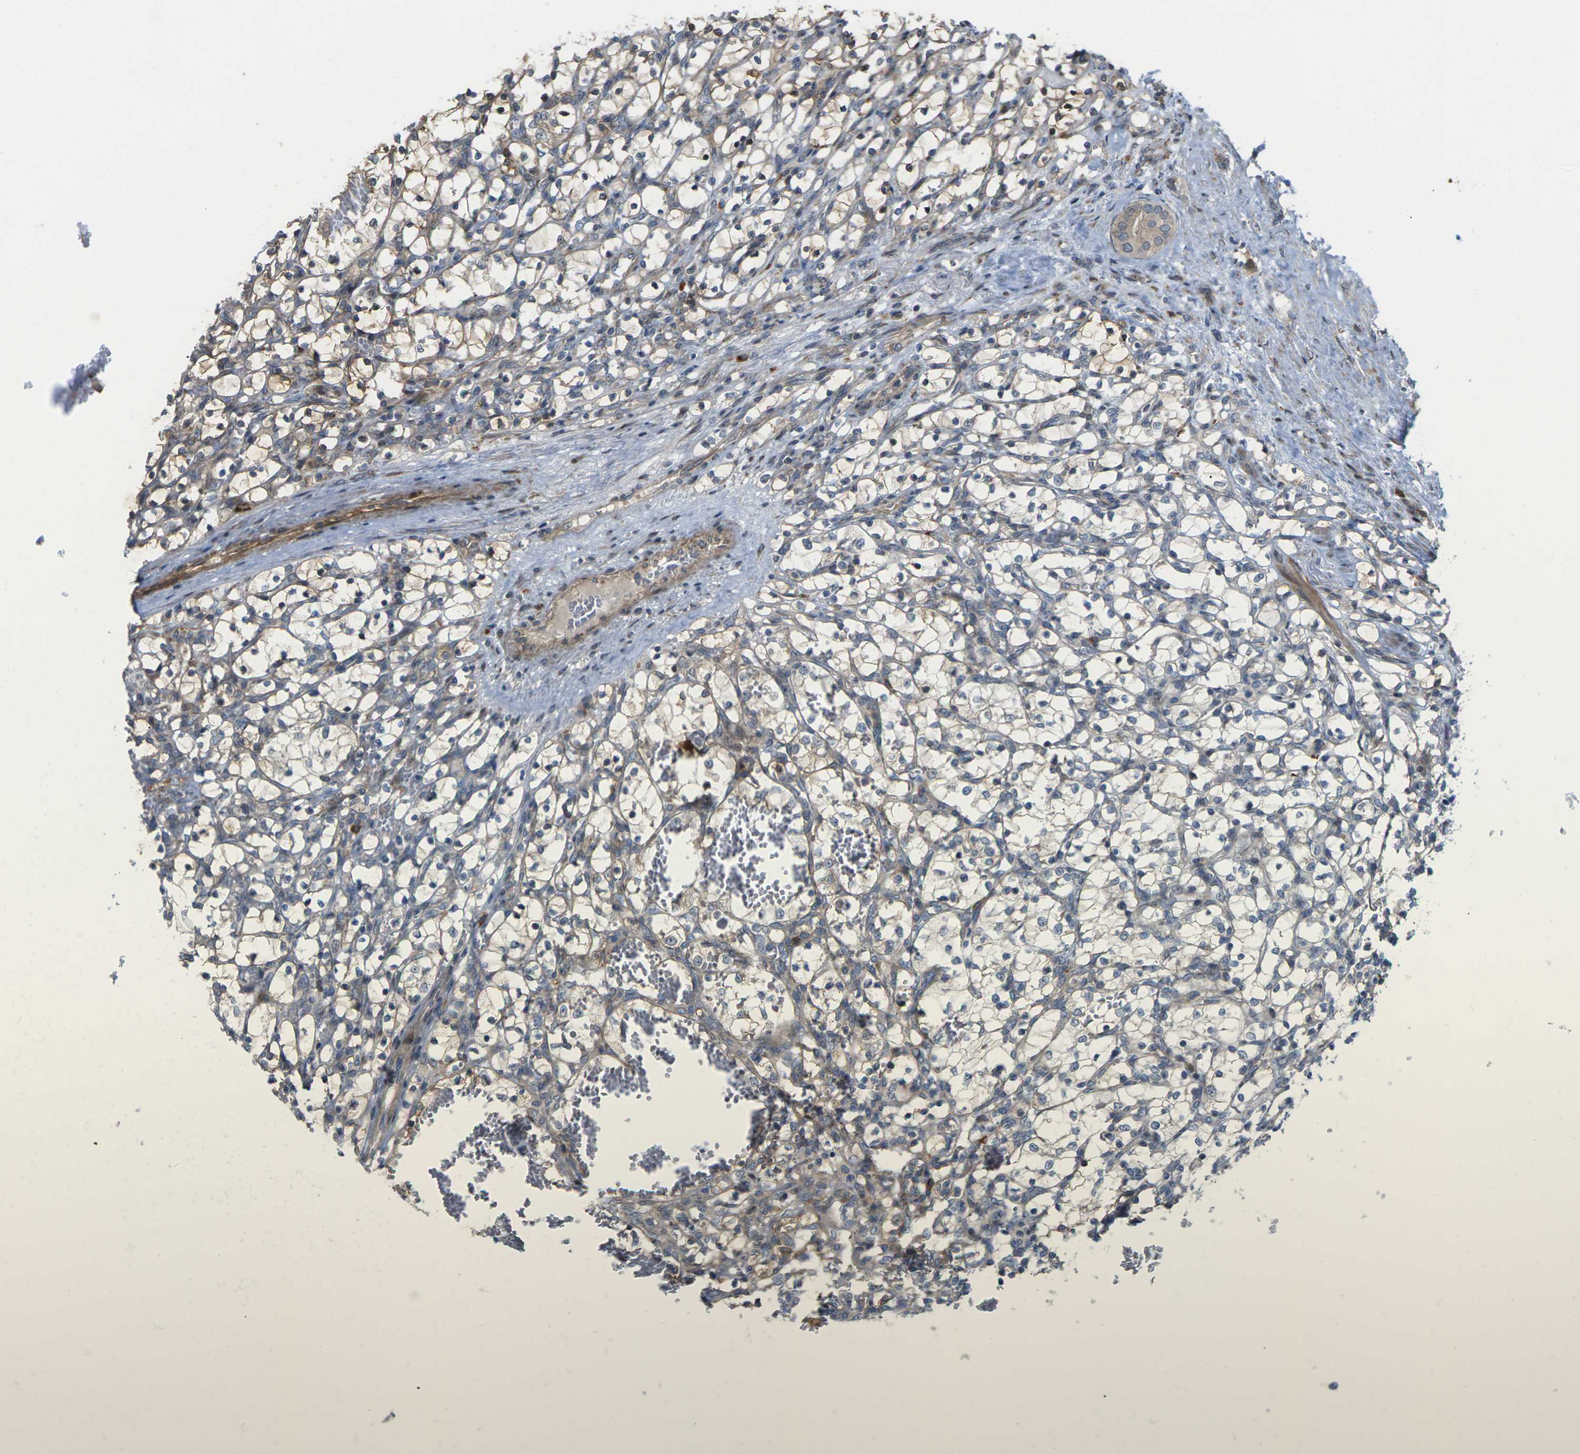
{"staining": {"intensity": "weak", "quantity": "25%-75%", "location": "cytoplasmic/membranous"}, "tissue": "renal cancer", "cell_type": "Tumor cells", "image_type": "cancer", "snomed": [{"axis": "morphology", "description": "Adenocarcinoma, NOS"}, {"axis": "topography", "description": "Kidney"}], "caption": "The image shows staining of renal cancer (adenocarcinoma), revealing weak cytoplasmic/membranous protein positivity (brown color) within tumor cells.", "gene": "ROBO1", "patient": {"sex": "female", "age": 69}}